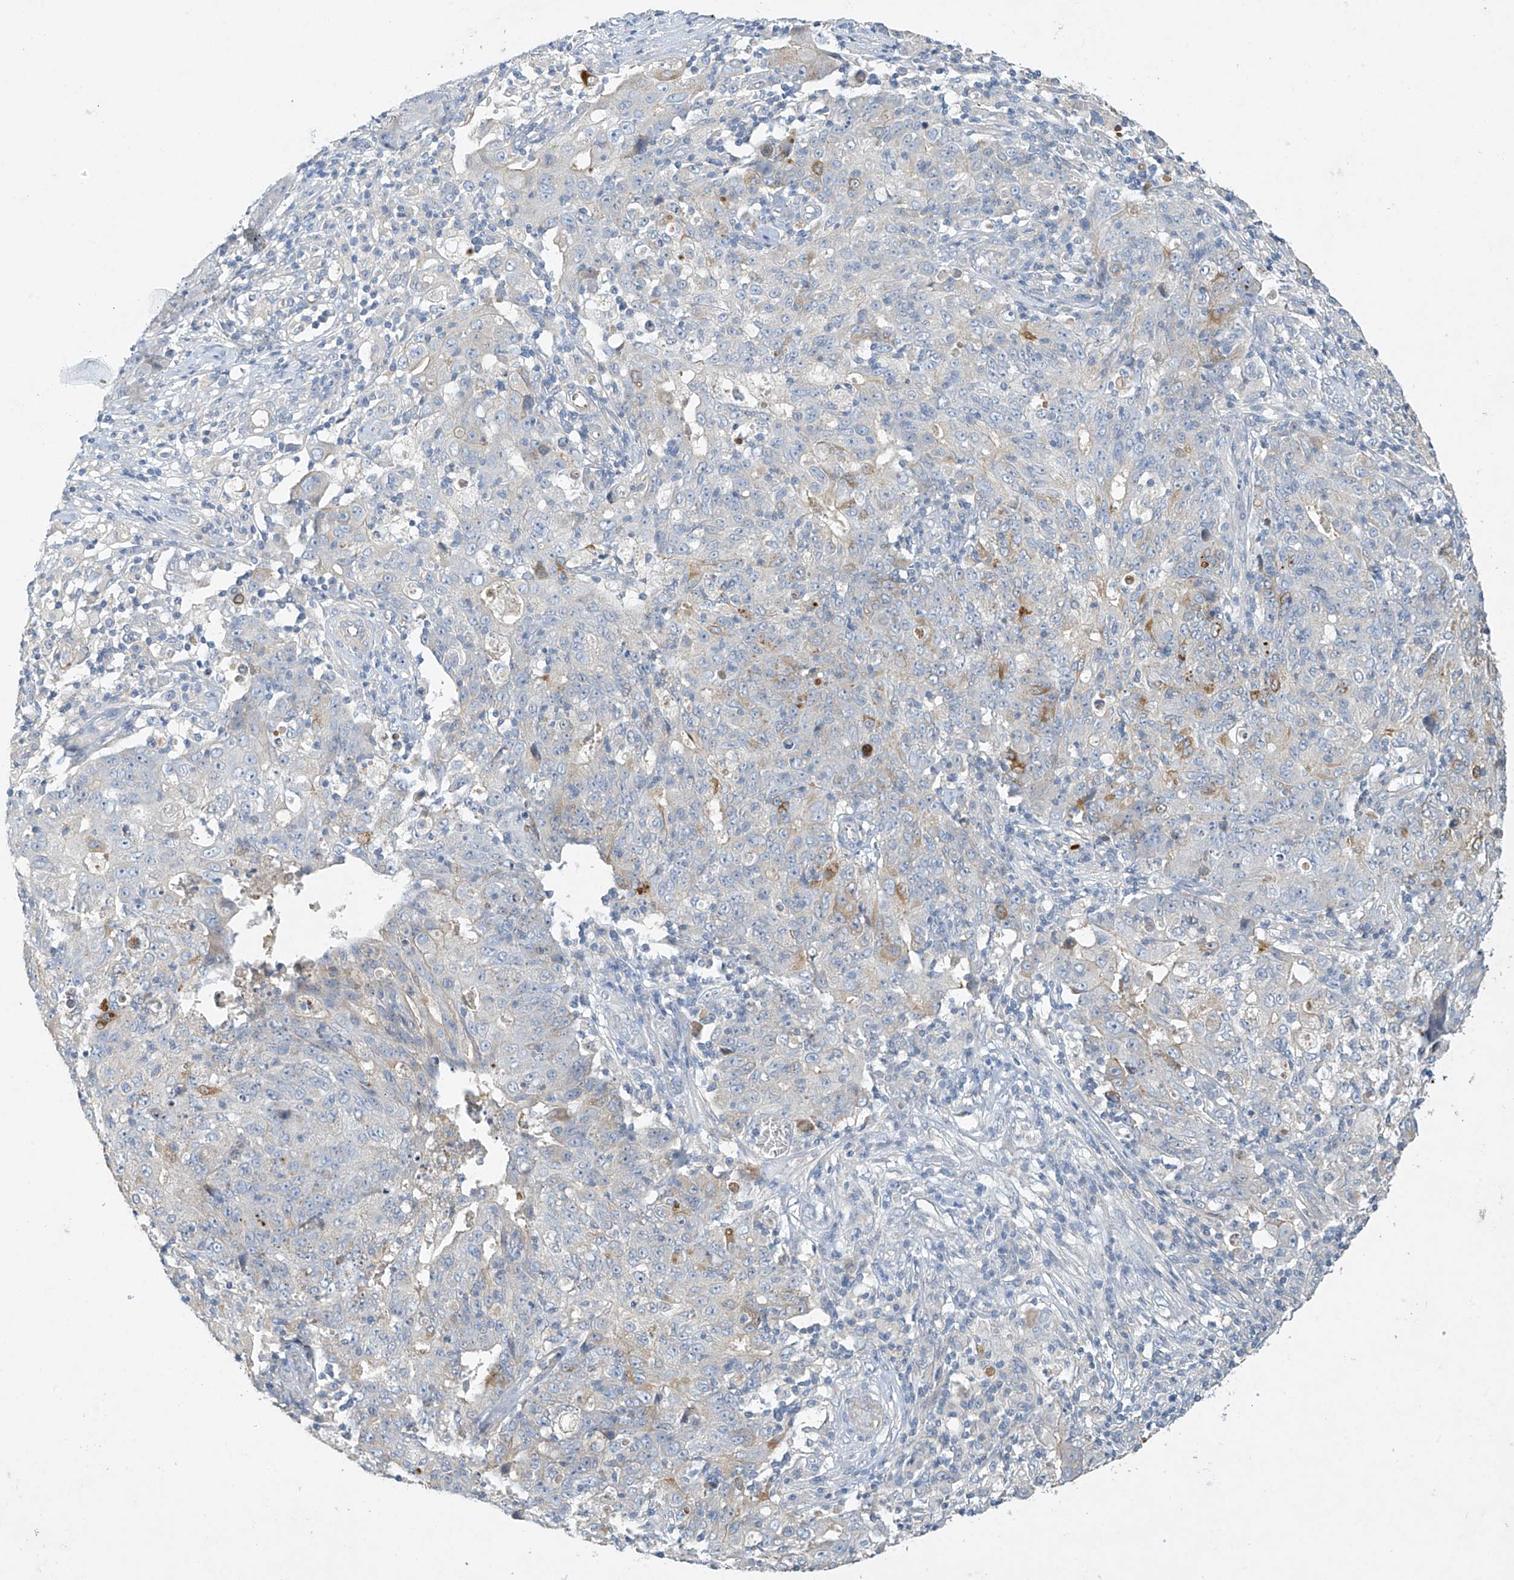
{"staining": {"intensity": "weak", "quantity": "<25%", "location": "cytoplasmic/membranous"}, "tissue": "ovarian cancer", "cell_type": "Tumor cells", "image_type": "cancer", "snomed": [{"axis": "morphology", "description": "Carcinoma, endometroid"}, {"axis": "topography", "description": "Ovary"}], "caption": "This is an IHC histopathology image of endometroid carcinoma (ovarian). There is no expression in tumor cells.", "gene": "PRSS12", "patient": {"sex": "female", "age": 42}}